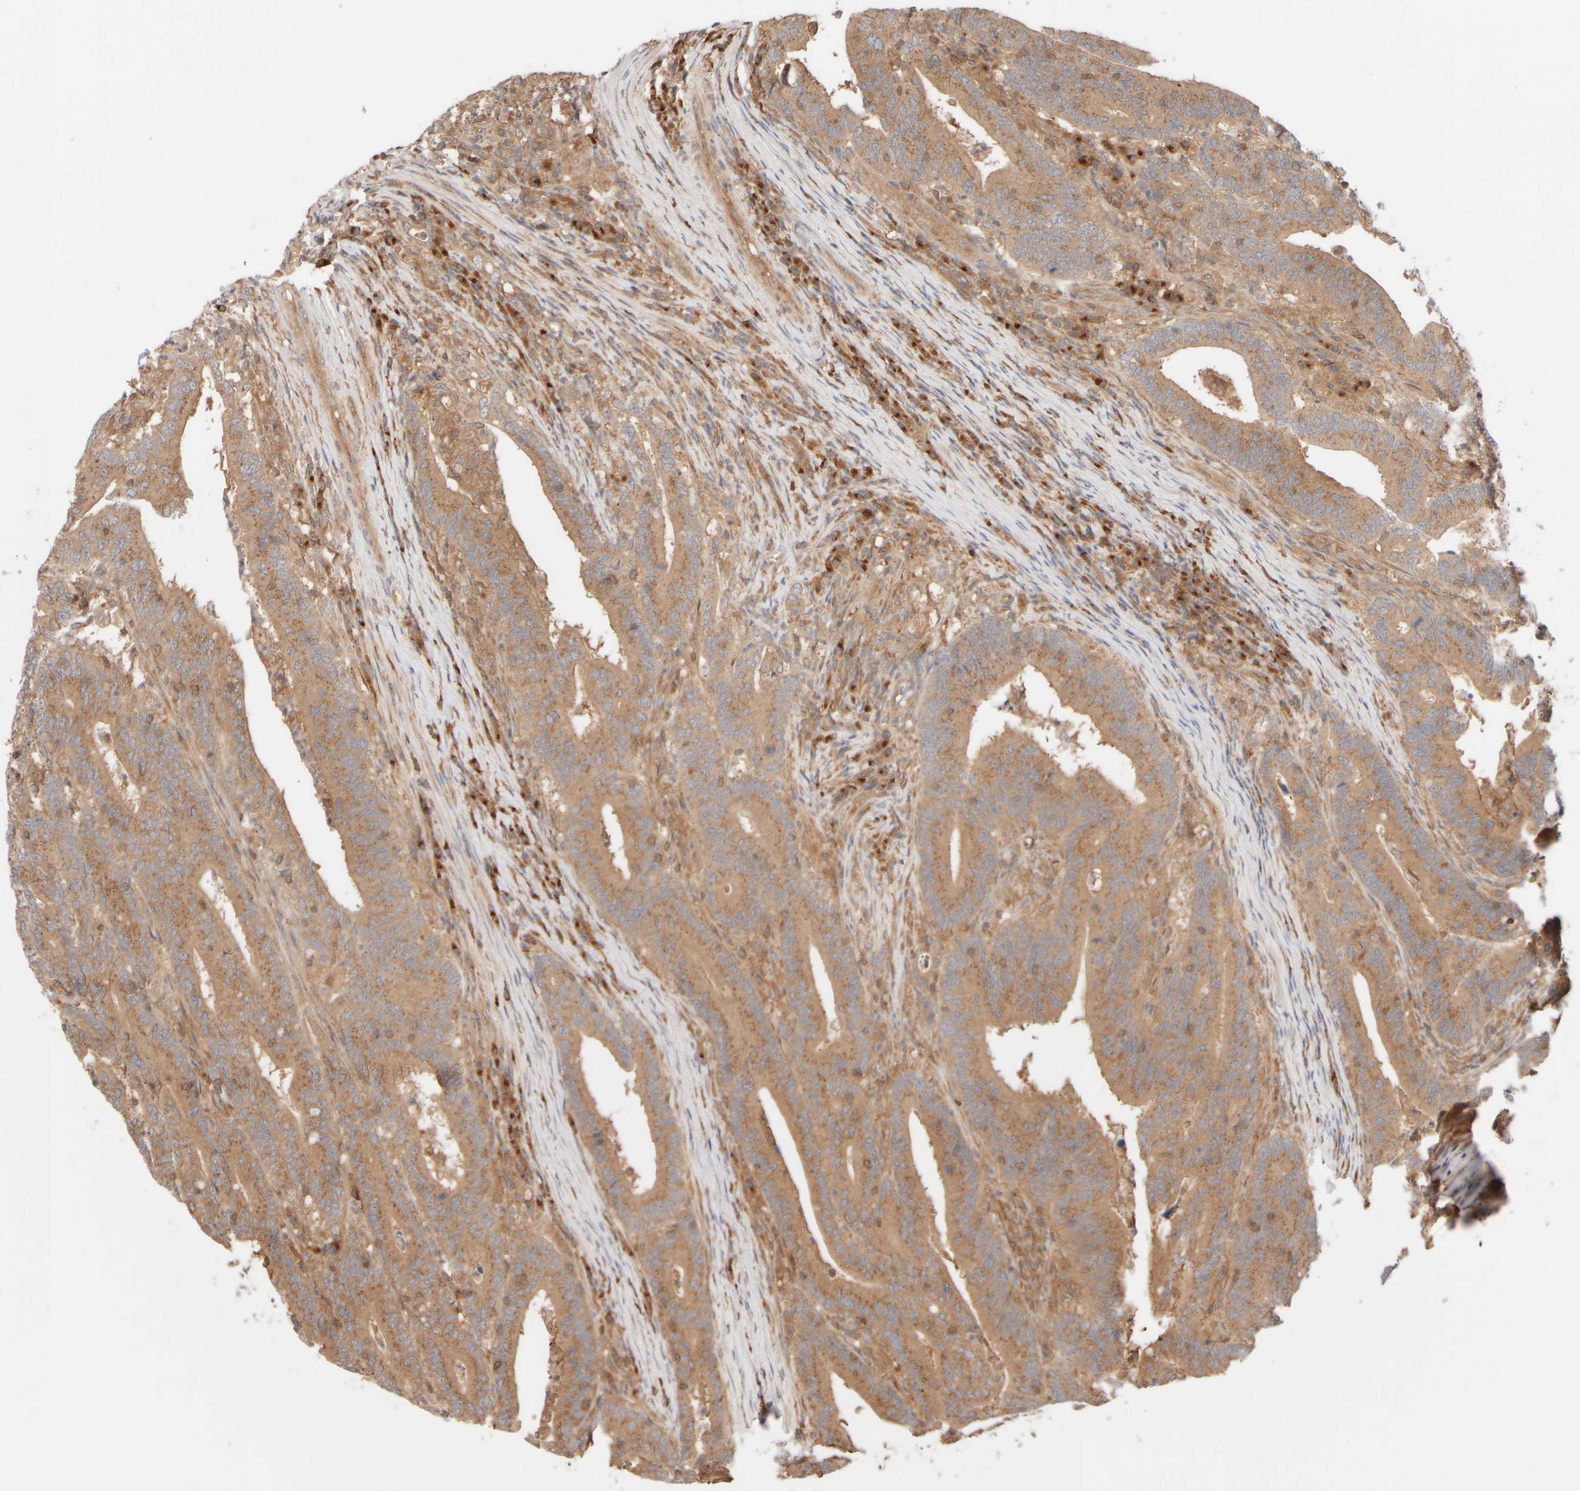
{"staining": {"intensity": "moderate", "quantity": ">75%", "location": "cytoplasmic/membranous"}, "tissue": "colorectal cancer", "cell_type": "Tumor cells", "image_type": "cancer", "snomed": [{"axis": "morphology", "description": "Adenocarcinoma, NOS"}, {"axis": "topography", "description": "Colon"}], "caption": "Protein expression analysis of human adenocarcinoma (colorectal) reveals moderate cytoplasmic/membranous staining in approximately >75% of tumor cells. Using DAB (3,3'-diaminobenzidine) (brown) and hematoxylin (blue) stains, captured at high magnification using brightfield microscopy.", "gene": "RABEP1", "patient": {"sex": "female", "age": 66}}